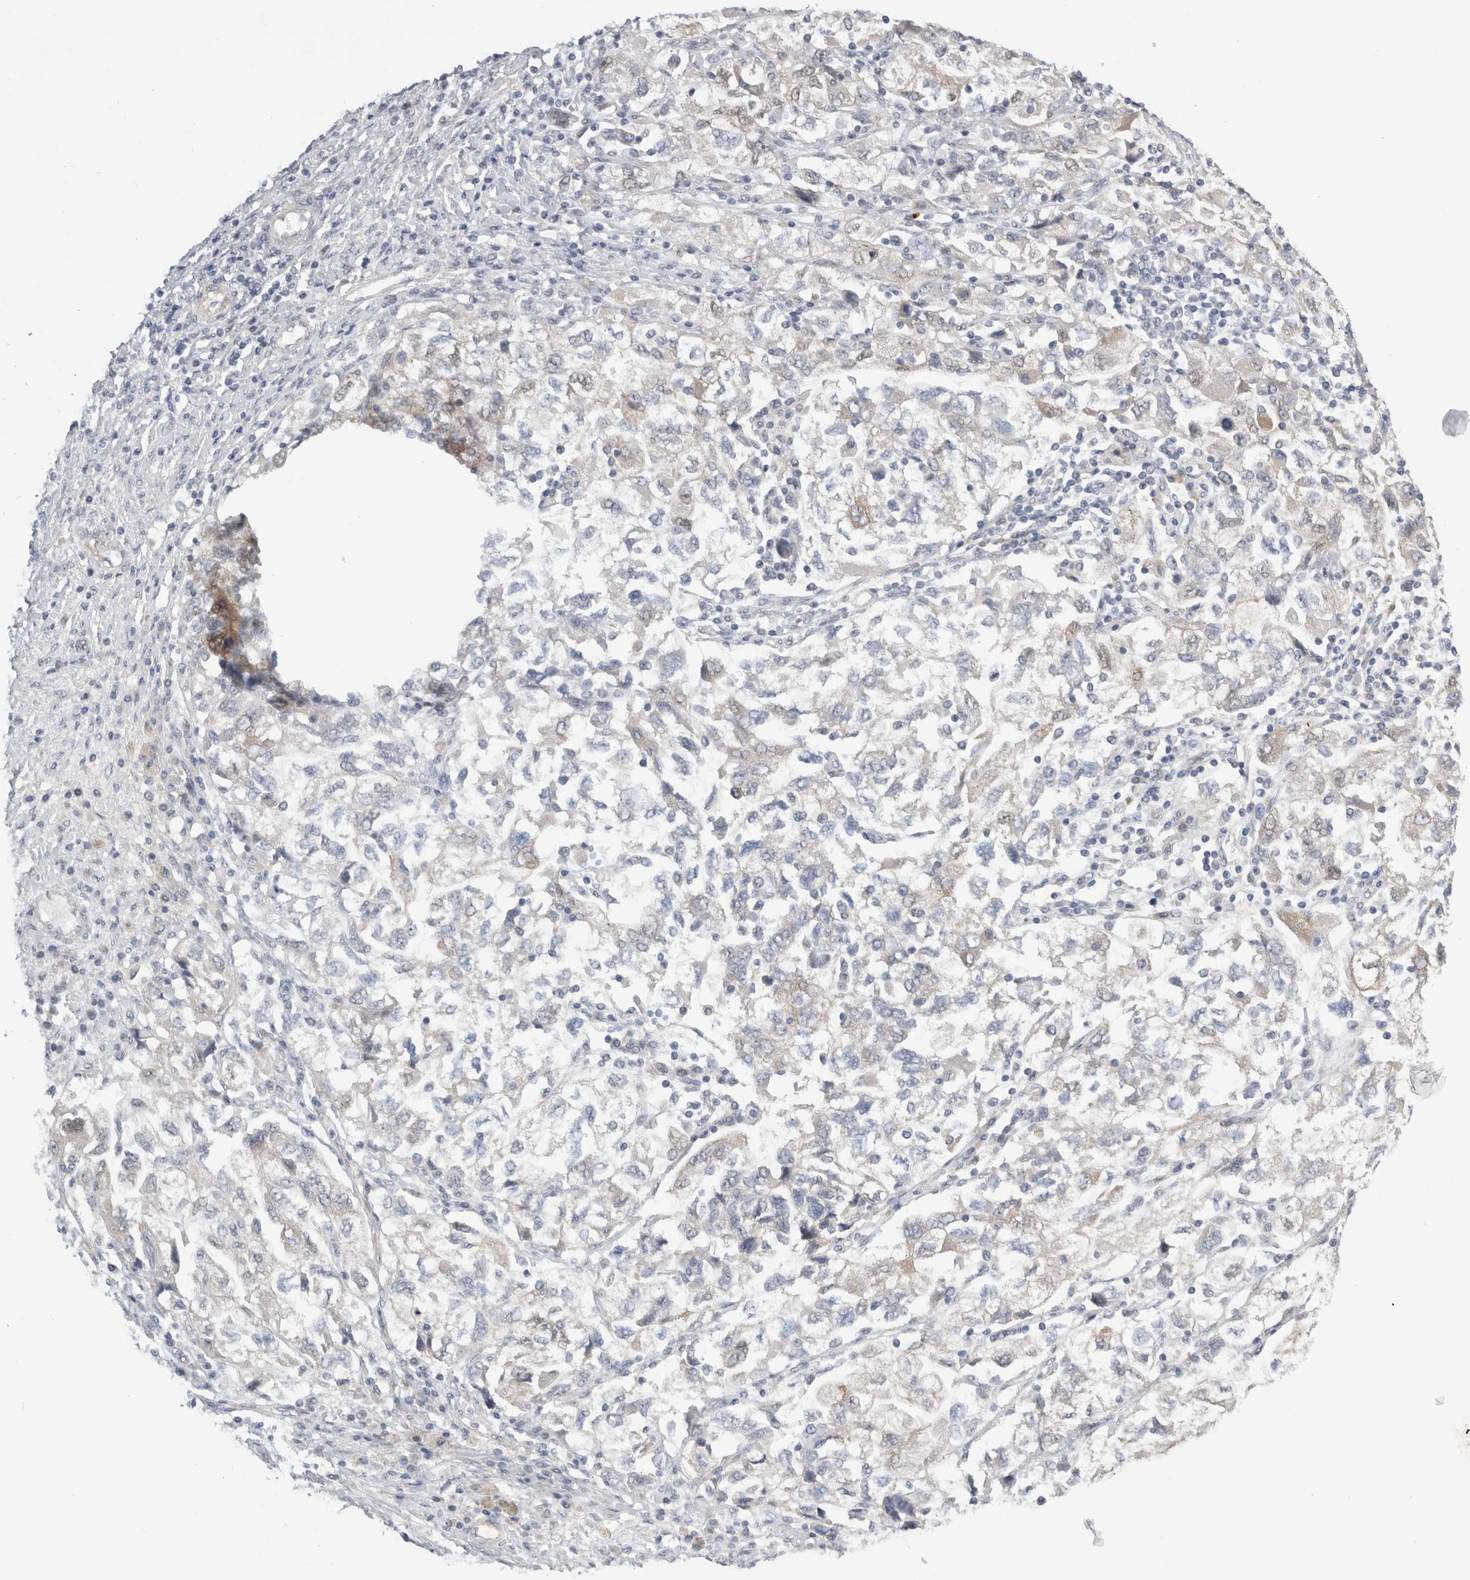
{"staining": {"intensity": "negative", "quantity": "none", "location": "none"}, "tissue": "ovarian cancer", "cell_type": "Tumor cells", "image_type": "cancer", "snomed": [{"axis": "morphology", "description": "Carcinoma, NOS"}, {"axis": "morphology", "description": "Cystadenocarcinoma, serous, NOS"}, {"axis": "topography", "description": "Ovary"}], "caption": "Tumor cells are negative for protein expression in human ovarian cancer (serous cystadenocarcinoma).", "gene": "TAFA5", "patient": {"sex": "female", "age": 69}}